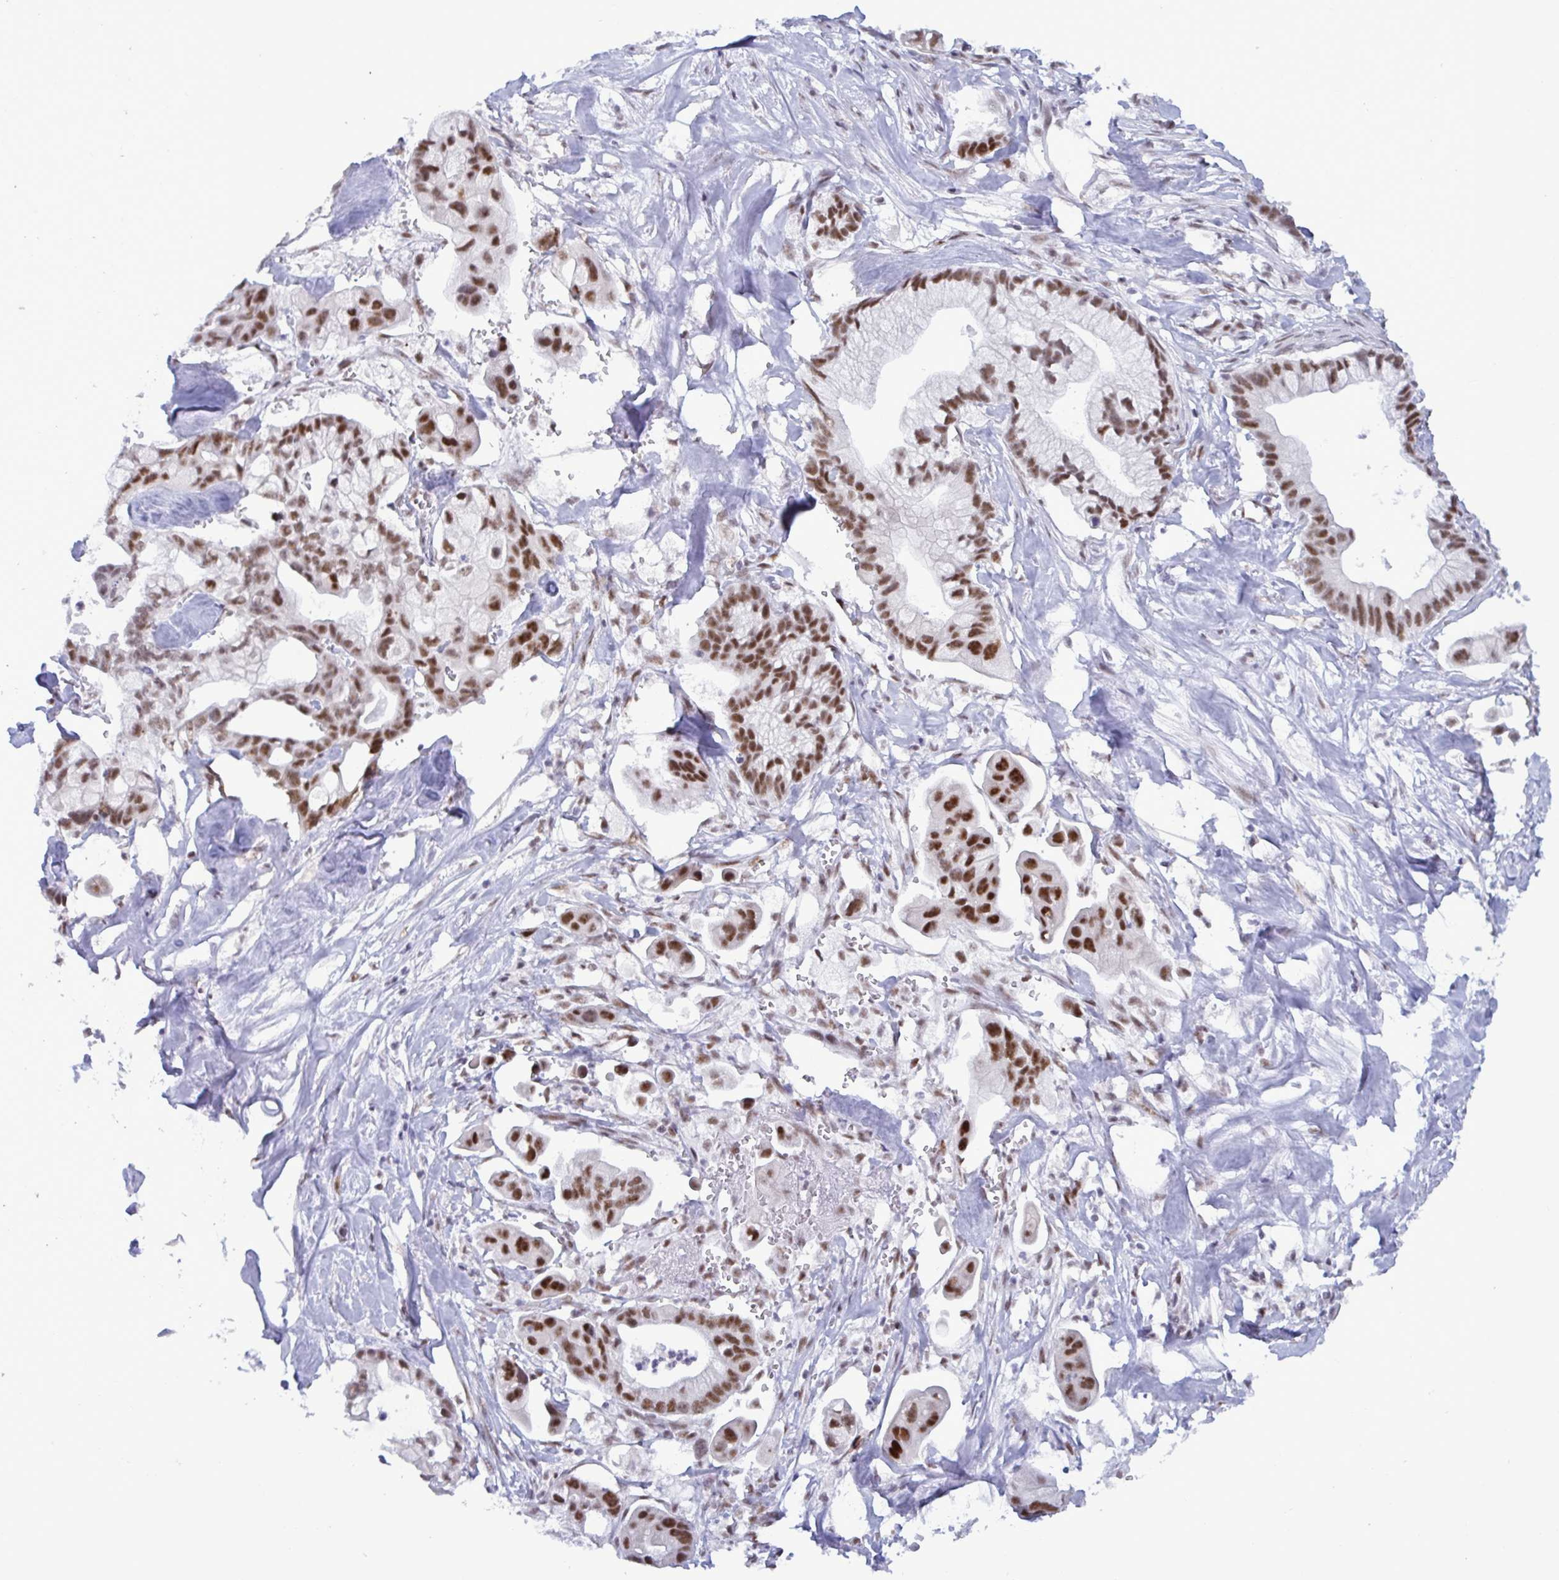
{"staining": {"intensity": "strong", "quantity": ">75%", "location": "nuclear"}, "tissue": "pancreatic cancer", "cell_type": "Tumor cells", "image_type": "cancer", "snomed": [{"axis": "morphology", "description": "Adenocarcinoma, NOS"}, {"axis": "topography", "description": "Pancreas"}], "caption": "Immunohistochemical staining of pancreatic cancer (adenocarcinoma) displays high levels of strong nuclear protein positivity in about >75% of tumor cells.", "gene": "PPP1R10", "patient": {"sex": "male", "age": 68}}